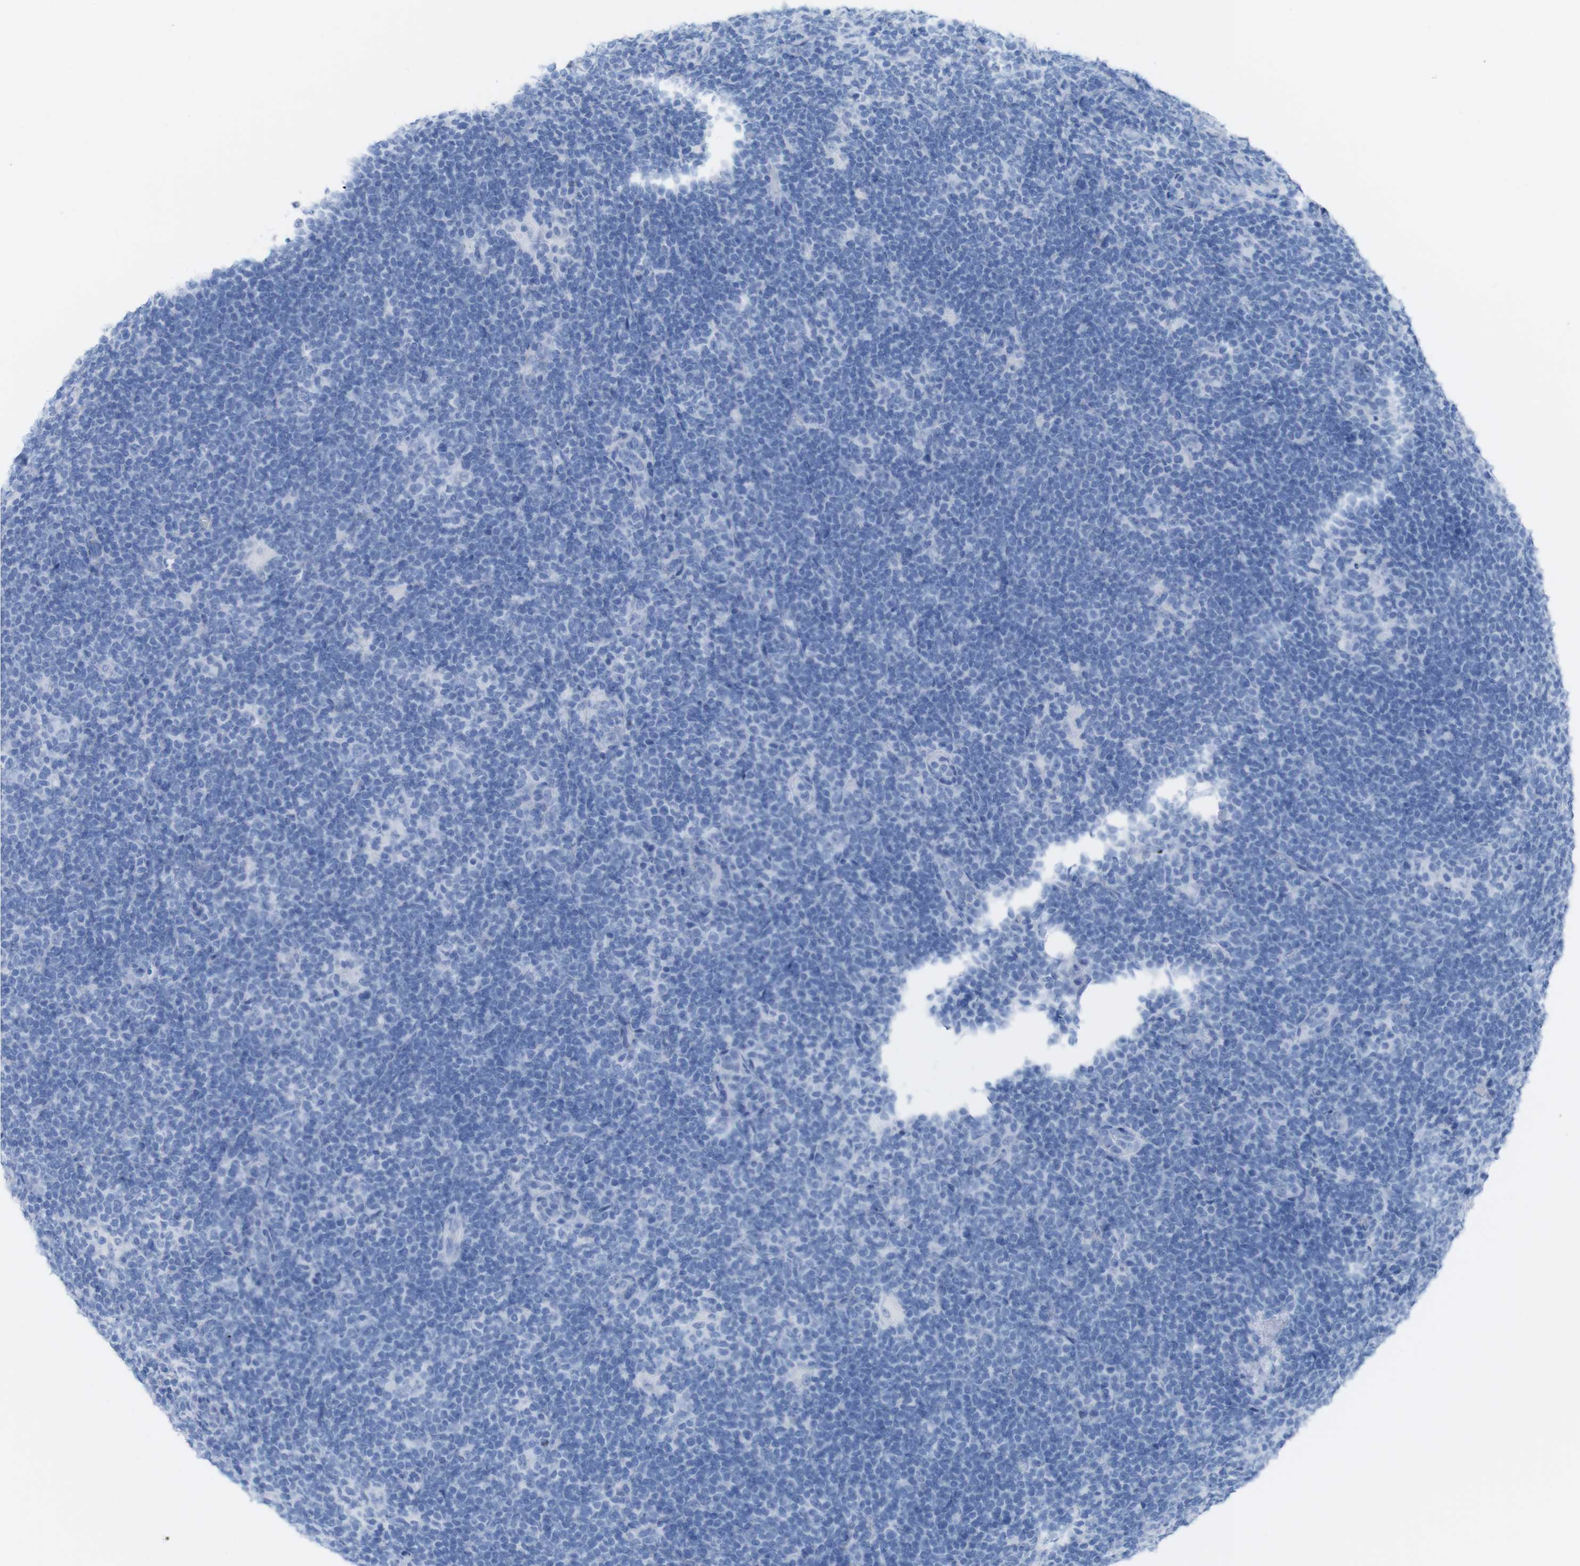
{"staining": {"intensity": "negative", "quantity": "none", "location": "none"}, "tissue": "lymphoma", "cell_type": "Tumor cells", "image_type": "cancer", "snomed": [{"axis": "morphology", "description": "Hodgkin's disease, NOS"}, {"axis": "topography", "description": "Lymph node"}], "caption": "Tumor cells show no significant staining in lymphoma.", "gene": "MYH7", "patient": {"sex": "female", "age": 57}}